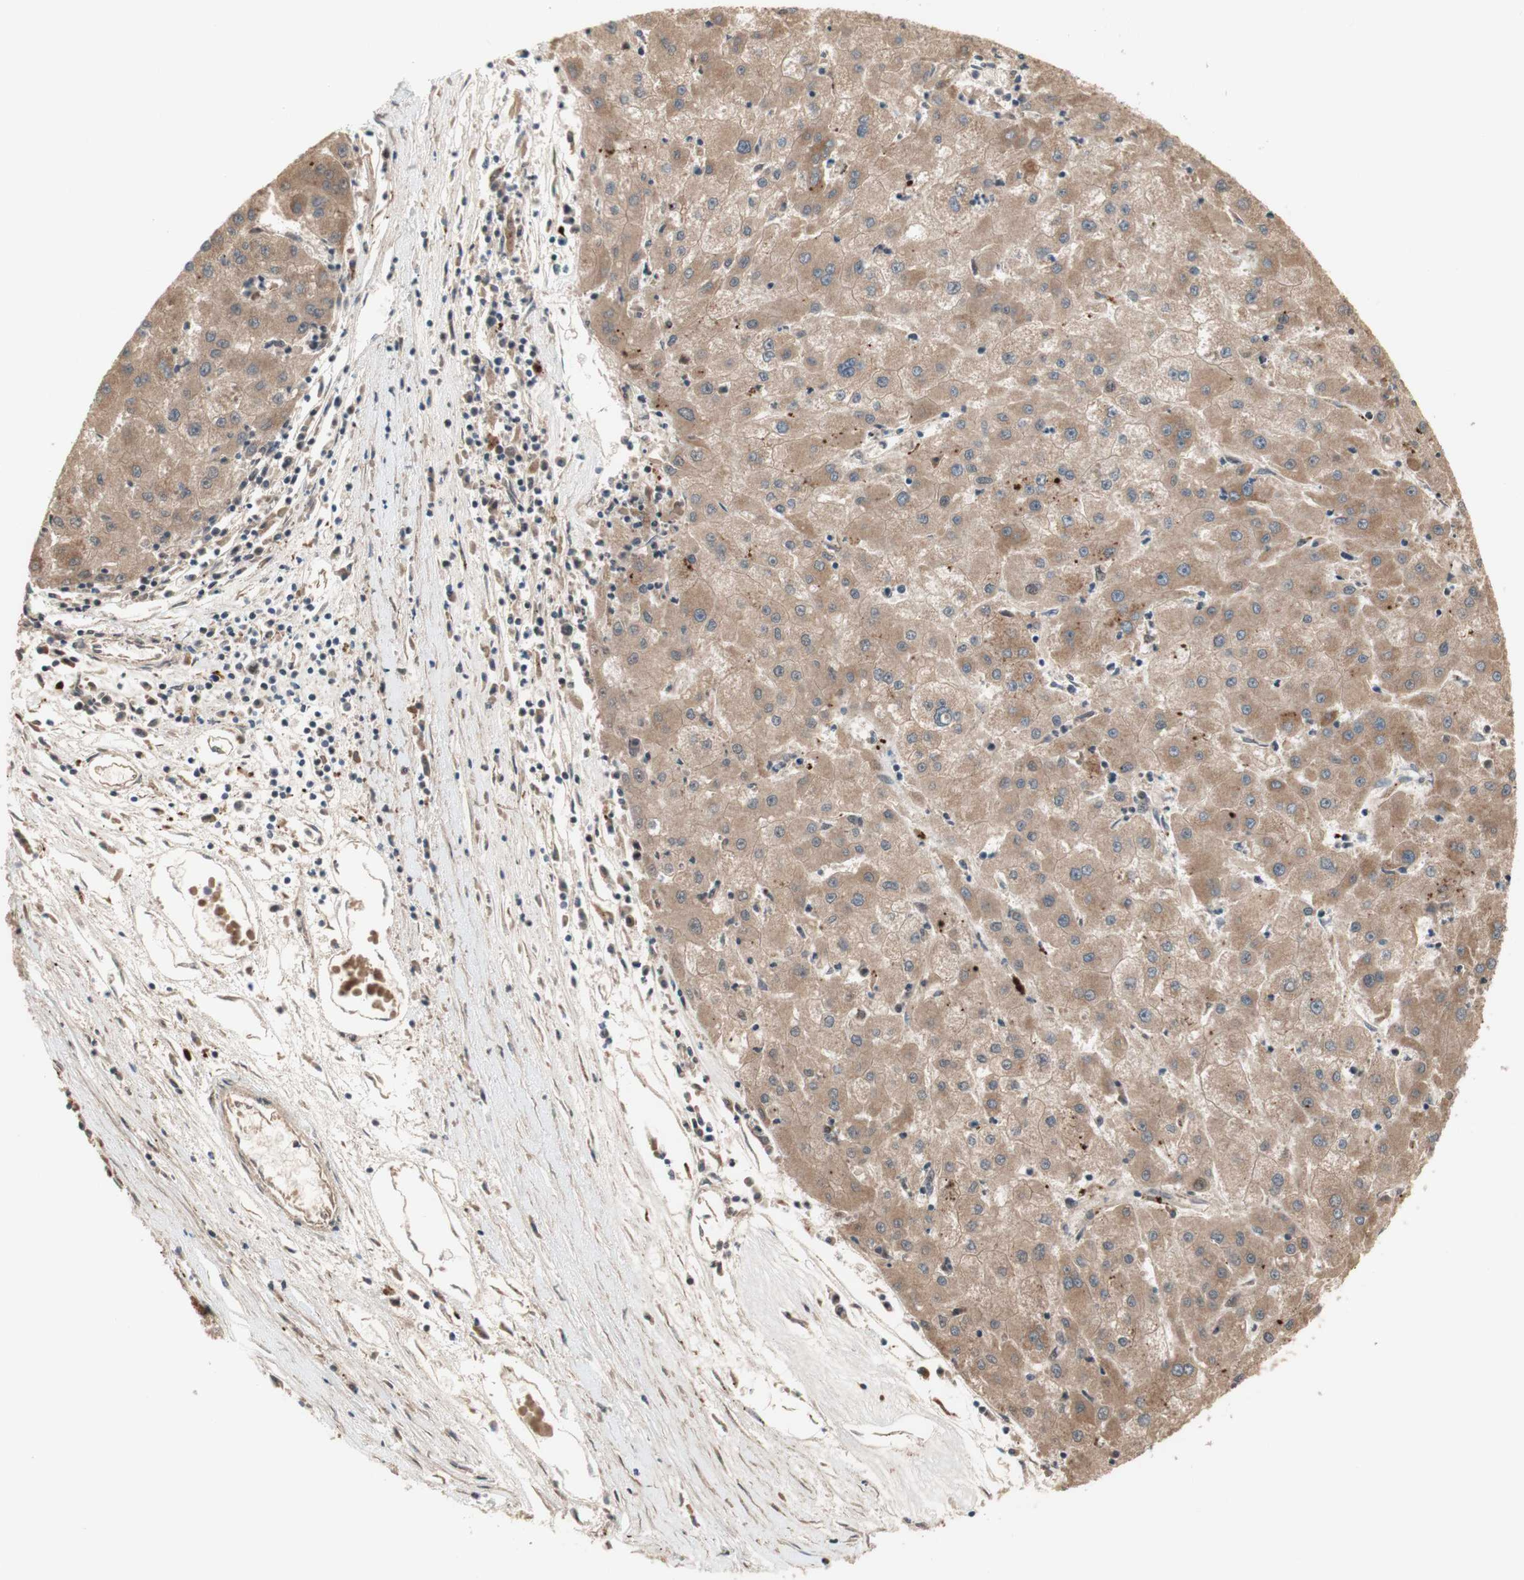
{"staining": {"intensity": "moderate", "quantity": ">75%", "location": "cytoplasmic/membranous"}, "tissue": "liver cancer", "cell_type": "Tumor cells", "image_type": "cancer", "snomed": [{"axis": "morphology", "description": "Carcinoma, Hepatocellular, NOS"}, {"axis": "topography", "description": "Liver"}], "caption": "This micrograph displays IHC staining of liver cancer (hepatocellular carcinoma), with medium moderate cytoplasmic/membranous positivity in about >75% of tumor cells.", "gene": "PTPN21", "patient": {"sex": "male", "age": 72}}